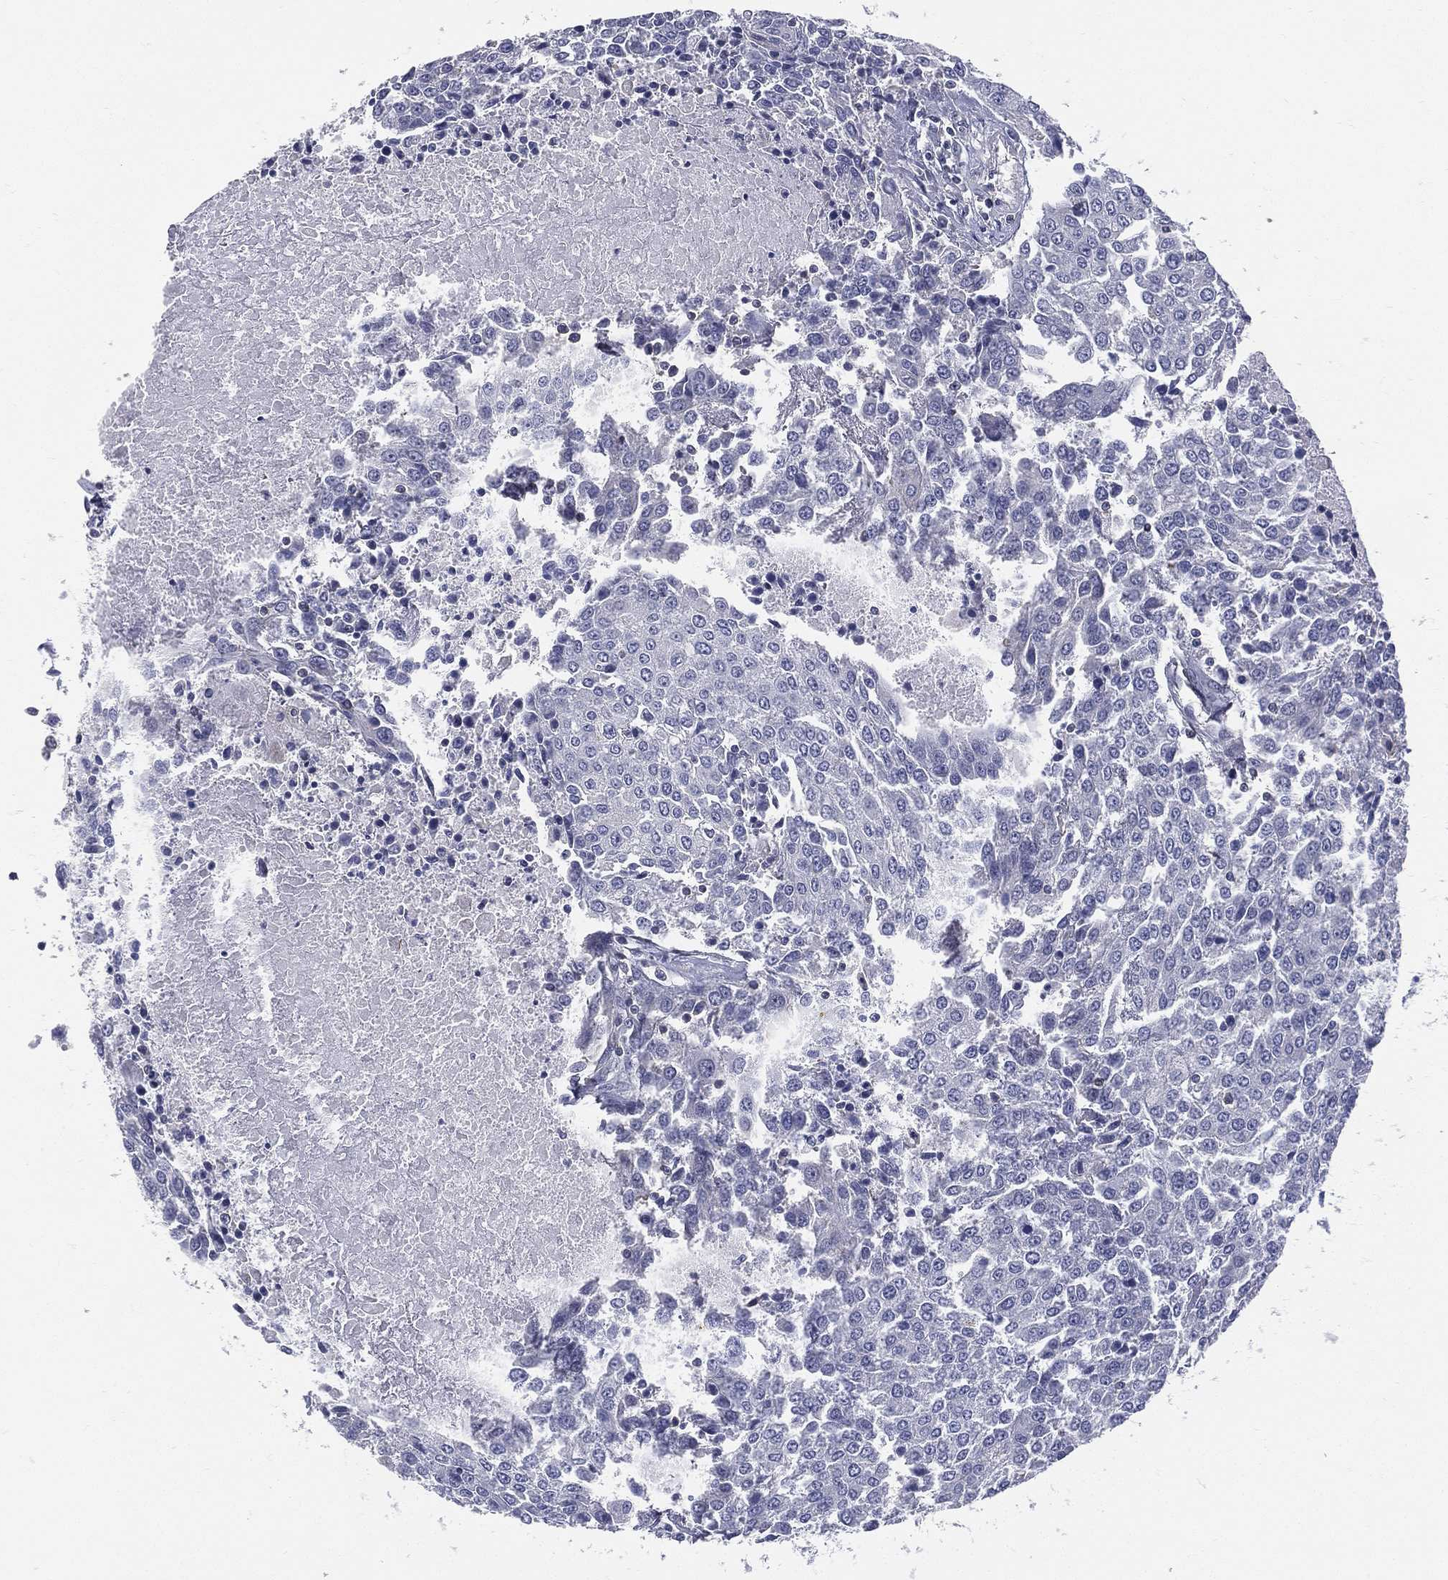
{"staining": {"intensity": "negative", "quantity": "none", "location": "none"}, "tissue": "urothelial cancer", "cell_type": "Tumor cells", "image_type": "cancer", "snomed": [{"axis": "morphology", "description": "Urothelial carcinoma, High grade"}, {"axis": "topography", "description": "Urinary bladder"}], "caption": "High magnification brightfield microscopy of urothelial carcinoma (high-grade) stained with DAB (brown) and counterstained with hematoxylin (blue): tumor cells show no significant positivity.", "gene": "ETNPPL", "patient": {"sex": "female", "age": 85}}